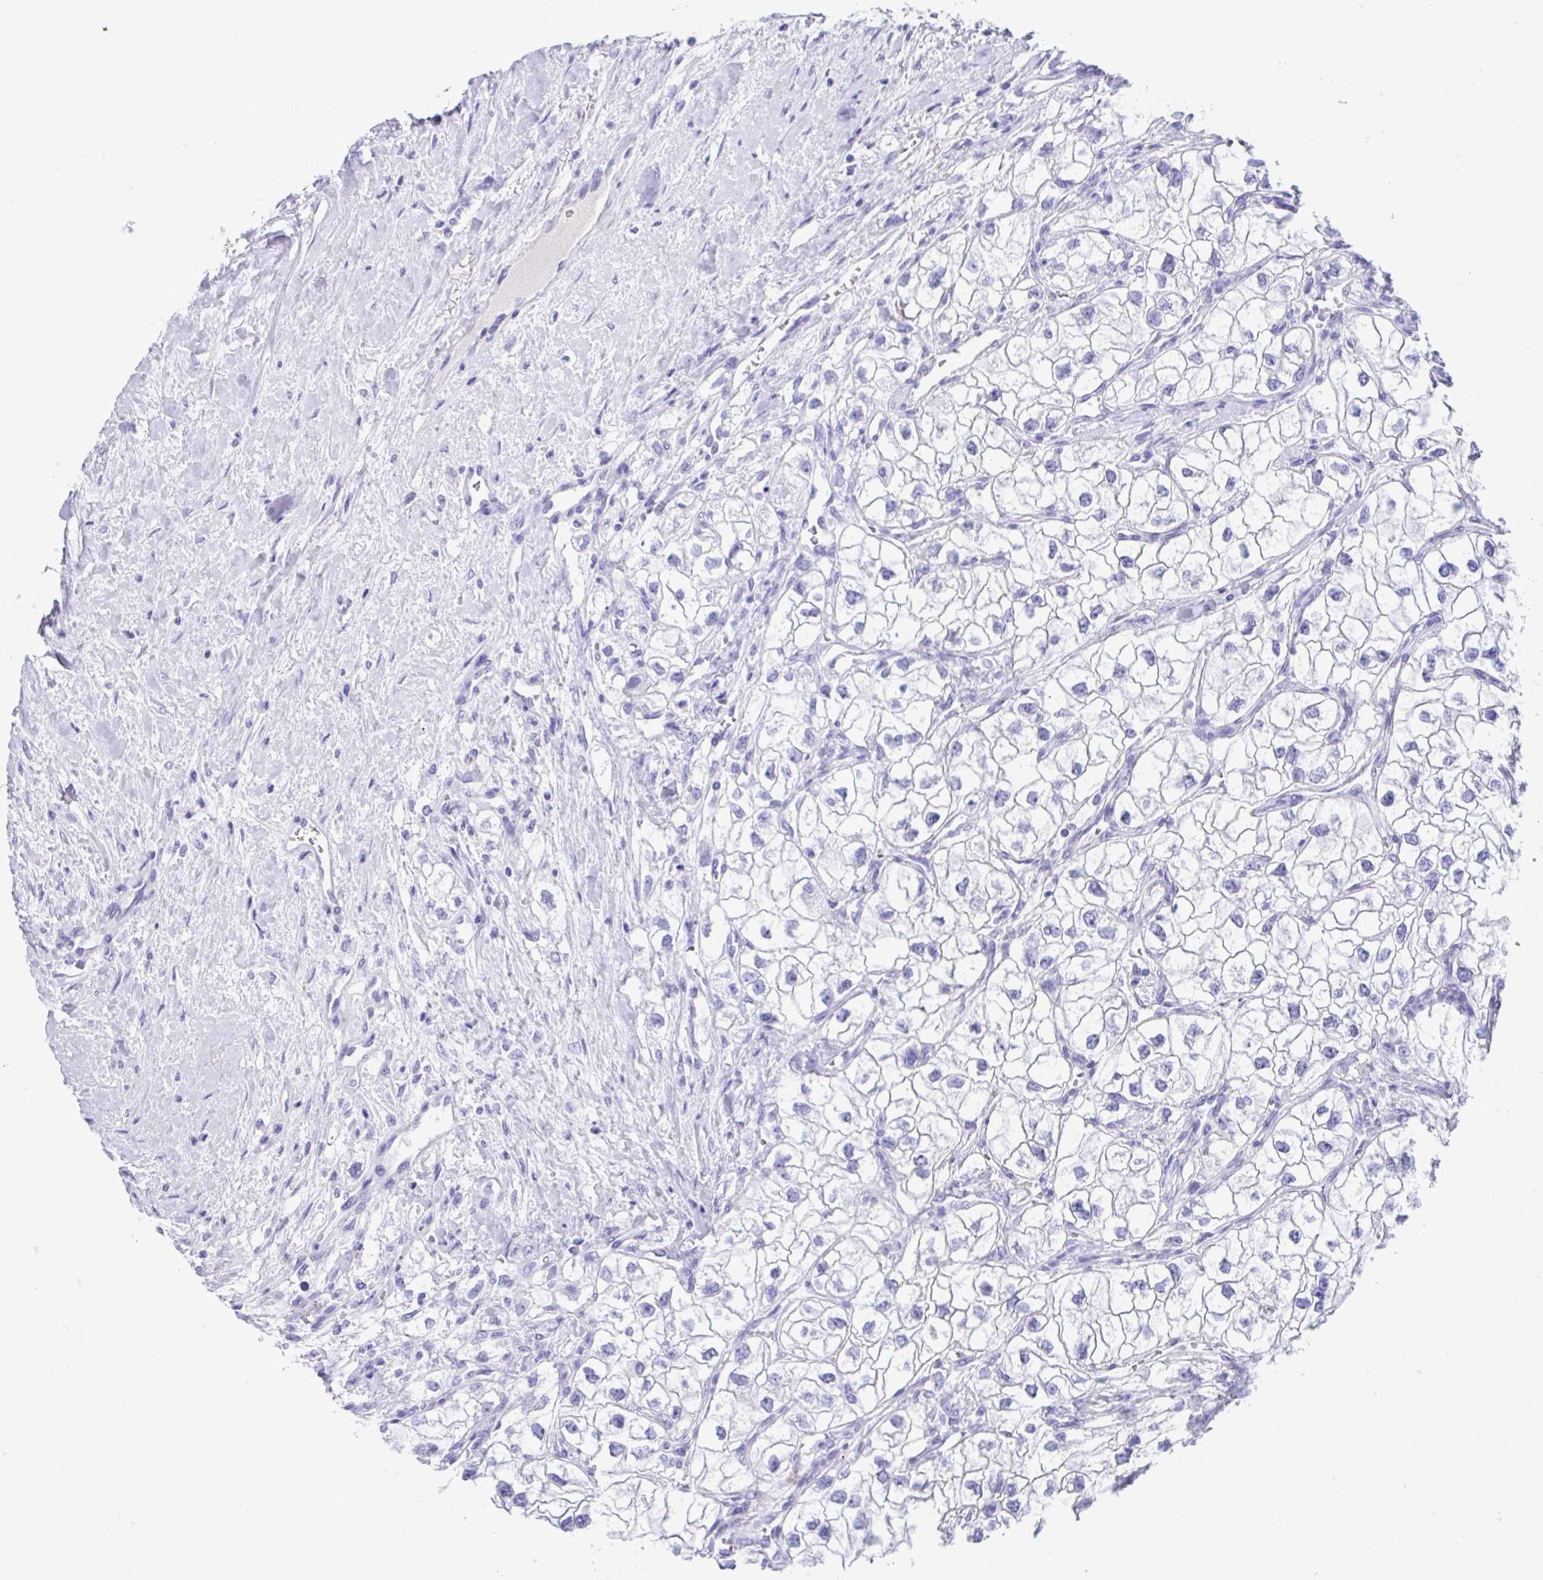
{"staining": {"intensity": "negative", "quantity": "none", "location": "none"}, "tissue": "renal cancer", "cell_type": "Tumor cells", "image_type": "cancer", "snomed": [{"axis": "morphology", "description": "Adenocarcinoma, NOS"}, {"axis": "topography", "description": "Kidney"}], "caption": "Tumor cells are negative for brown protein staining in renal cancer (adenocarcinoma). (DAB (3,3'-diaminobenzidine) IHC with hematoxylin counter stain).", "gene": "TMEM35A", "patient": {"sex": "male", "age": 59}}